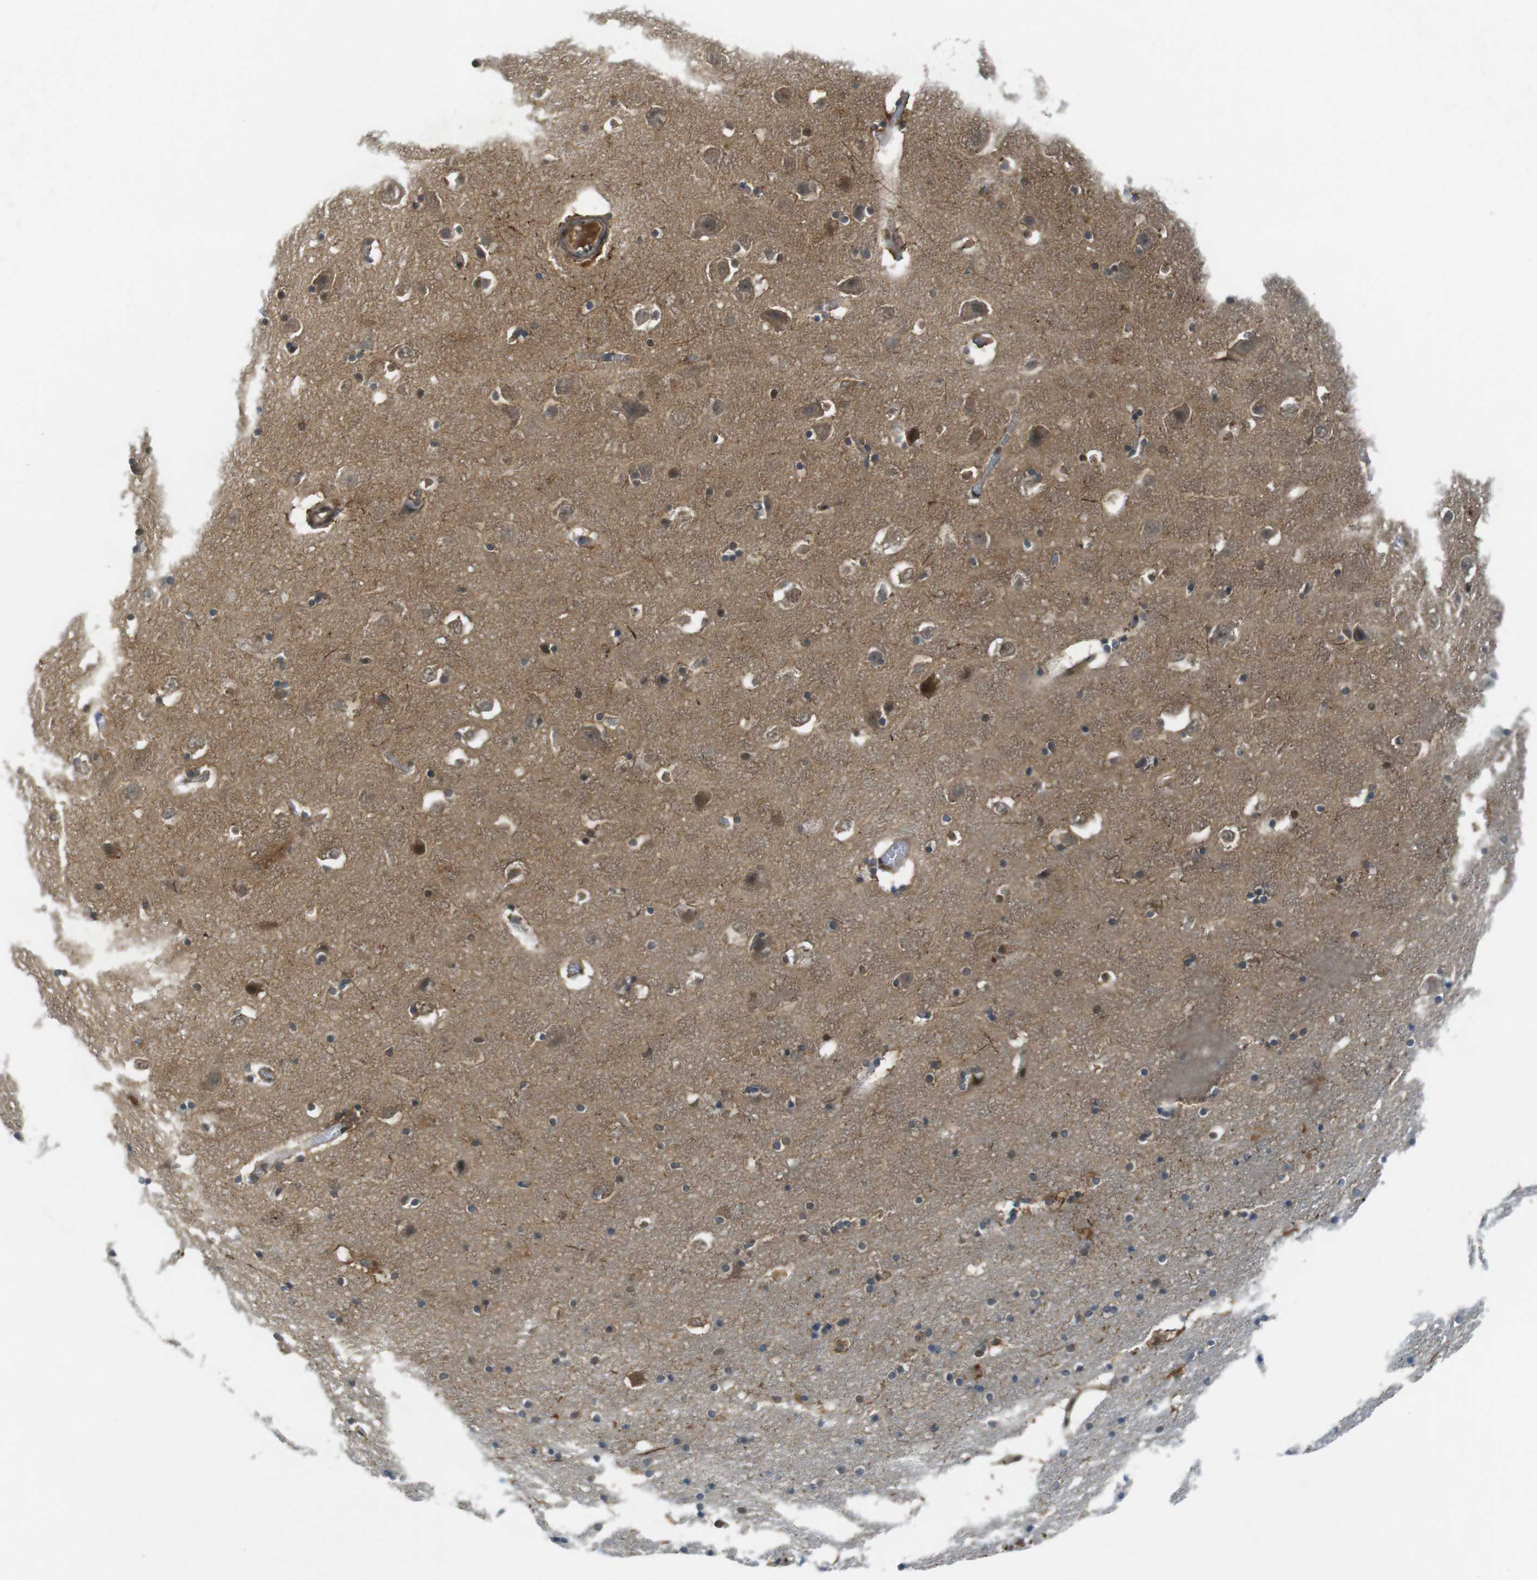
{"staining": {"intensity": "moderate", "quantity": "<25%", "location": "cytoplasmic/membranous,nuclear"}, "tissue": "hippocampus", "cell_type": "Glial cells", "image_type": "normal", "snomed": [{"axis": "morphology", "description": "Normal tissue, NOS"}, {"axis": "topography", "description": "Hippocampus"}], "caption": "Immunohistochemistry staining of benign hippocampus, which demonstrates low levels of moderate cytoplasmic/membranous,nuclear positivity in approximately <25% of glial cells indicating moderate cytoplasmic/membranous,nuclear protein positivity. The staining was performed using DAB (brown) for protein detection and nuclei were counterstained in hematoxylin (blue).", "gene": "MAPKAPK5", "patient": {"sex": "male", "age": 45}}